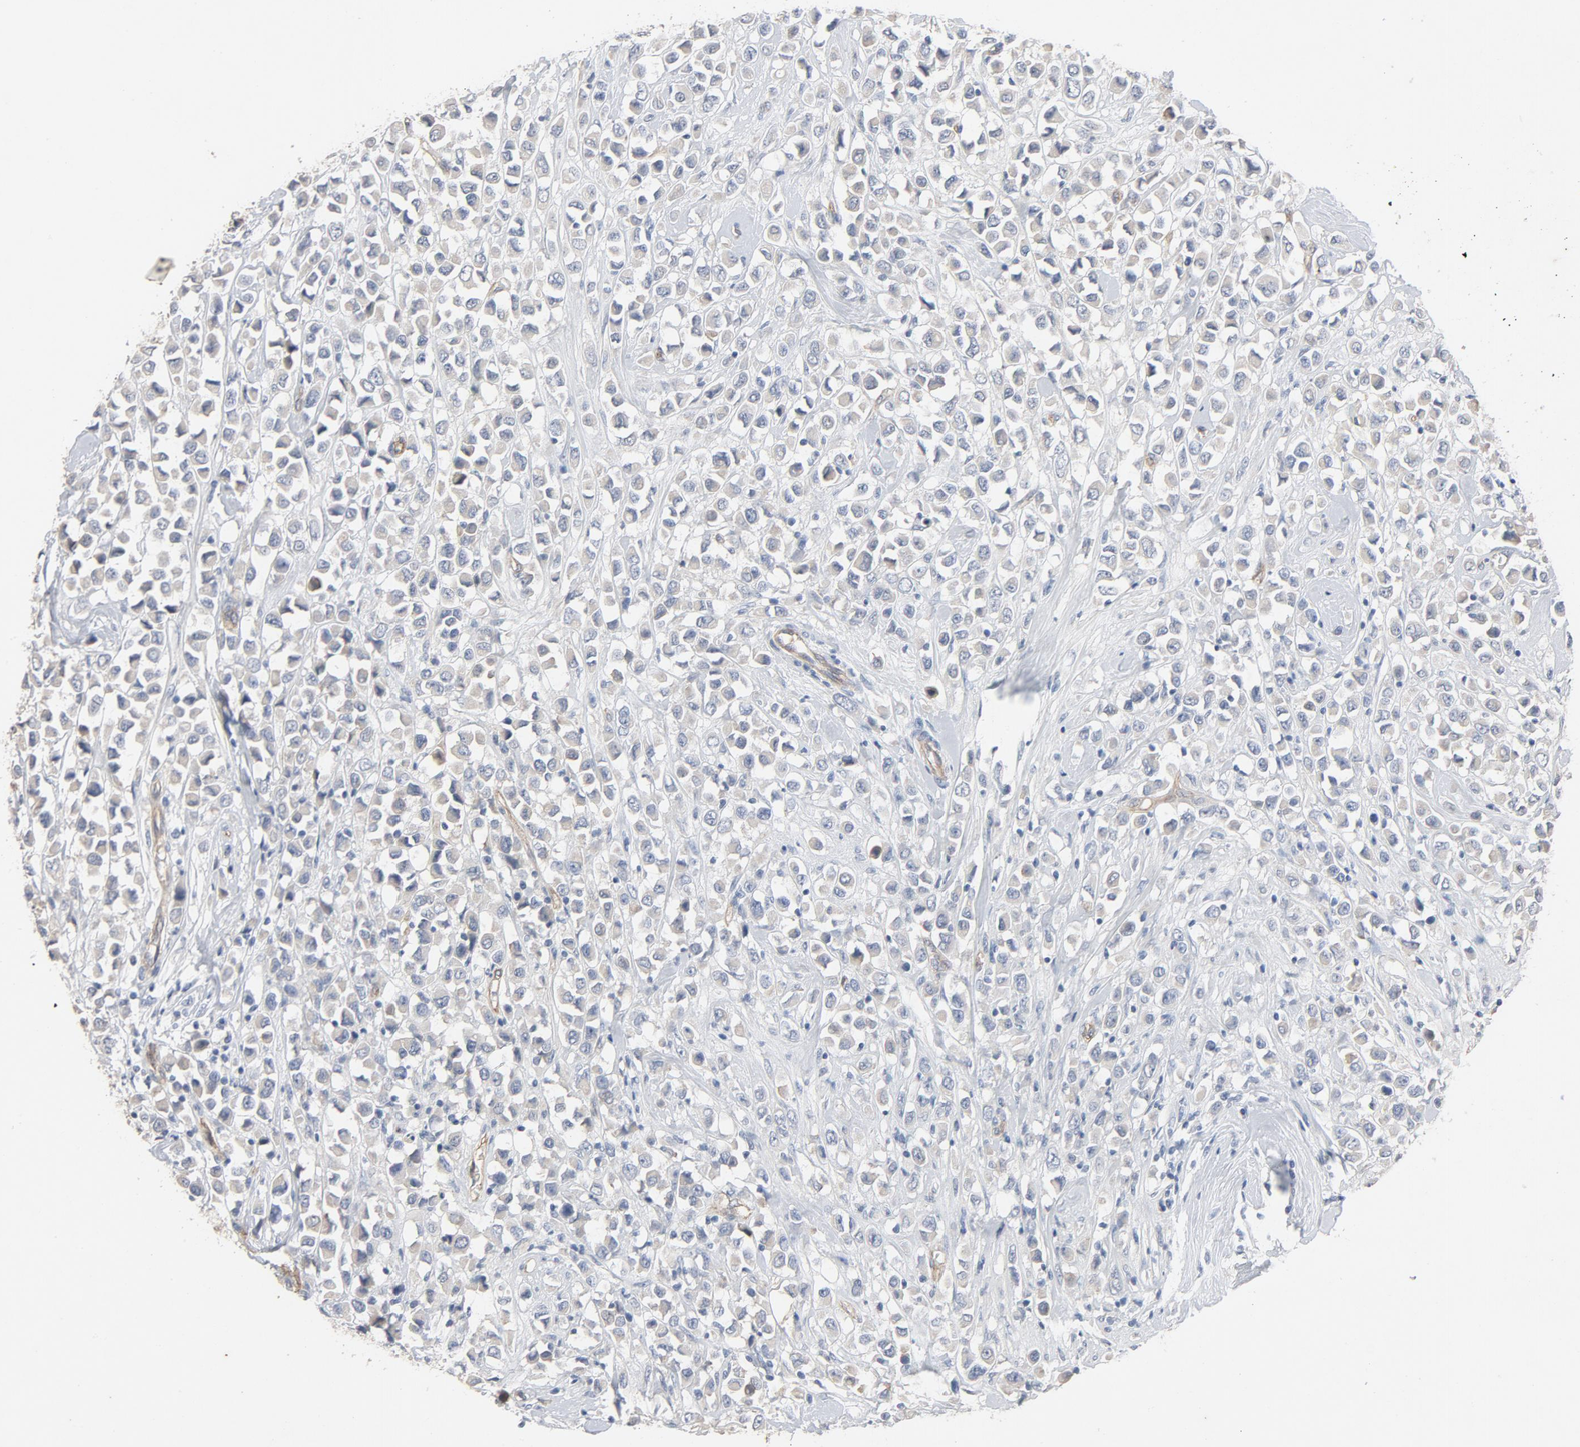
{"staining": {"intensity": "negative", "quantity": "none", "location": "none"}, "tissue": "breast cancer", "cell_type": "Tumor cells", "image_type": "cancer", "snomed": [{"axis": "morphology", "description": "Duct carcinoma"}, {"axis": "topography", "description": "Breast"}], "caption": "Tumor cells are negative for brown protein staining in breast cancer (invasive ductal carcinoma).", "gene": "KDR", "patient": {"sex": "female", "age": 61}}